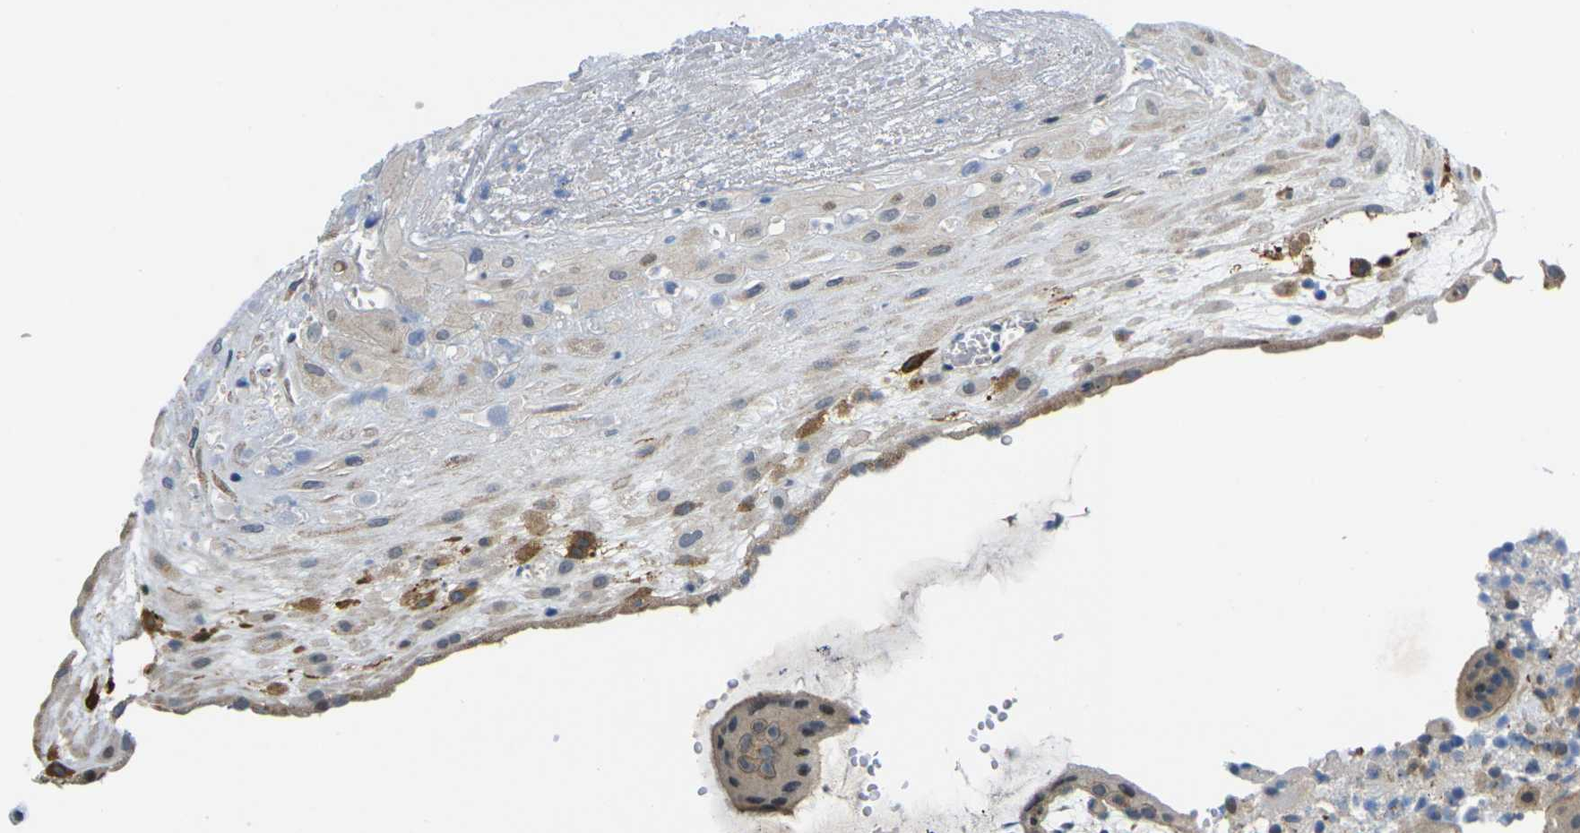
{"staining": {"intensity": "moderate", "quantity": "25%-75%", "location": "cytoplasmic/membranous"}, "tissue": "placenta", "cell_type": "Decidual cells", "image_type": "normal", "snomed": [{"axis": "morphology", "description": "Normal tissue, NOS"}, {"axis": "topography", "description": "Placenta"}], "caption": "A high-resolution image shows IHC staining of normal placenta, which displays moderate cytoplasmic/membranous staining in approximately 25%-75% of decidual cells.", "gene": "ROBO2", "patient": {"sex": "female", "age": 18}}